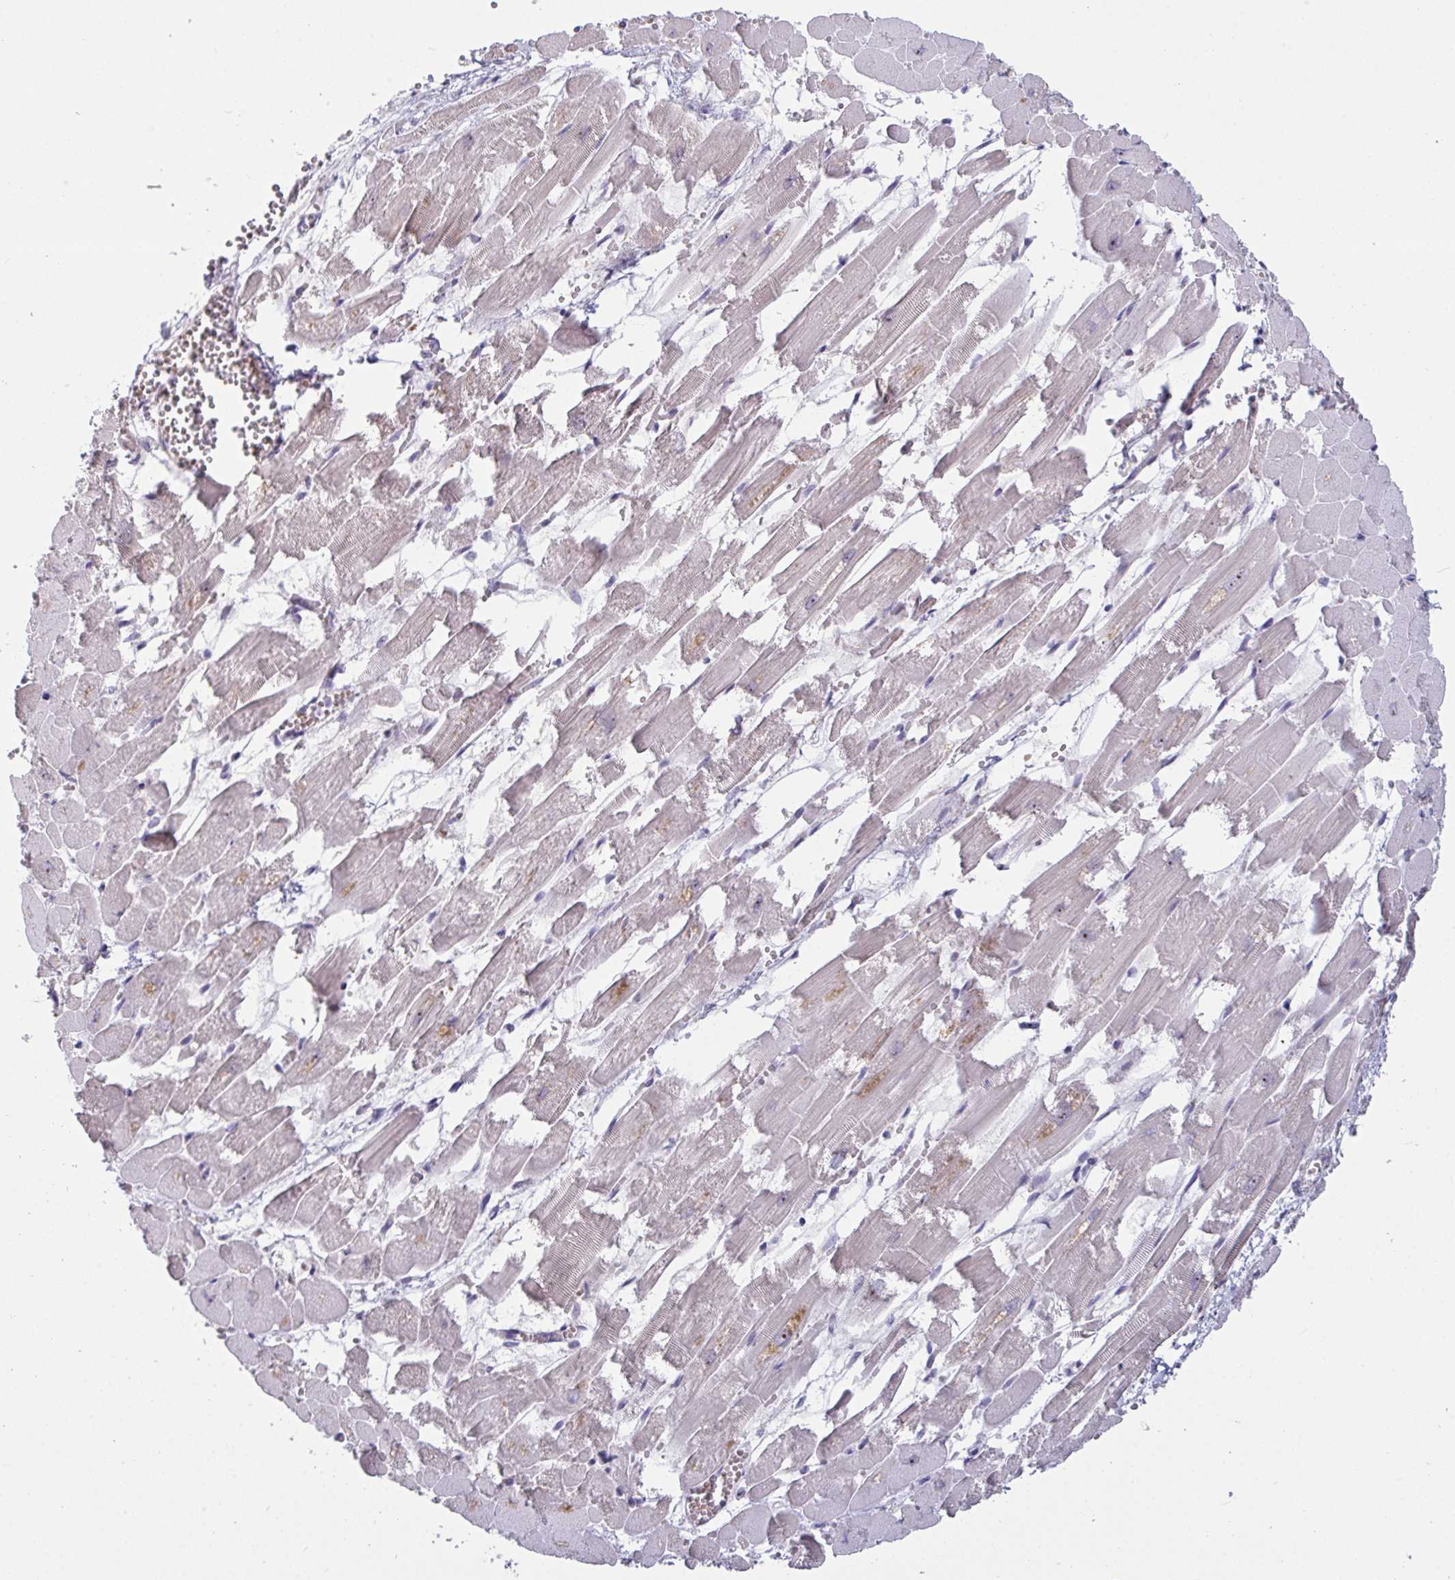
{"staining": {"intensity": "negative", "quantity": "none", "location": "none"}, "tissue": "heart muscle", "cell_type": "Cardiomyocytes", "image_type": "normal", "snomed": [{"axis": "morphology", "description": "Normal tissue, NOS"}, {"axis": "topography", "description": "Heart"}], "caption": "This is an immunohistochemistry (IHC) micrograph of normal human heart muscle. There is no expression in cardiomyocytes.", "gene": "MYC", "patient": {"sex": "female", "age": 52}}